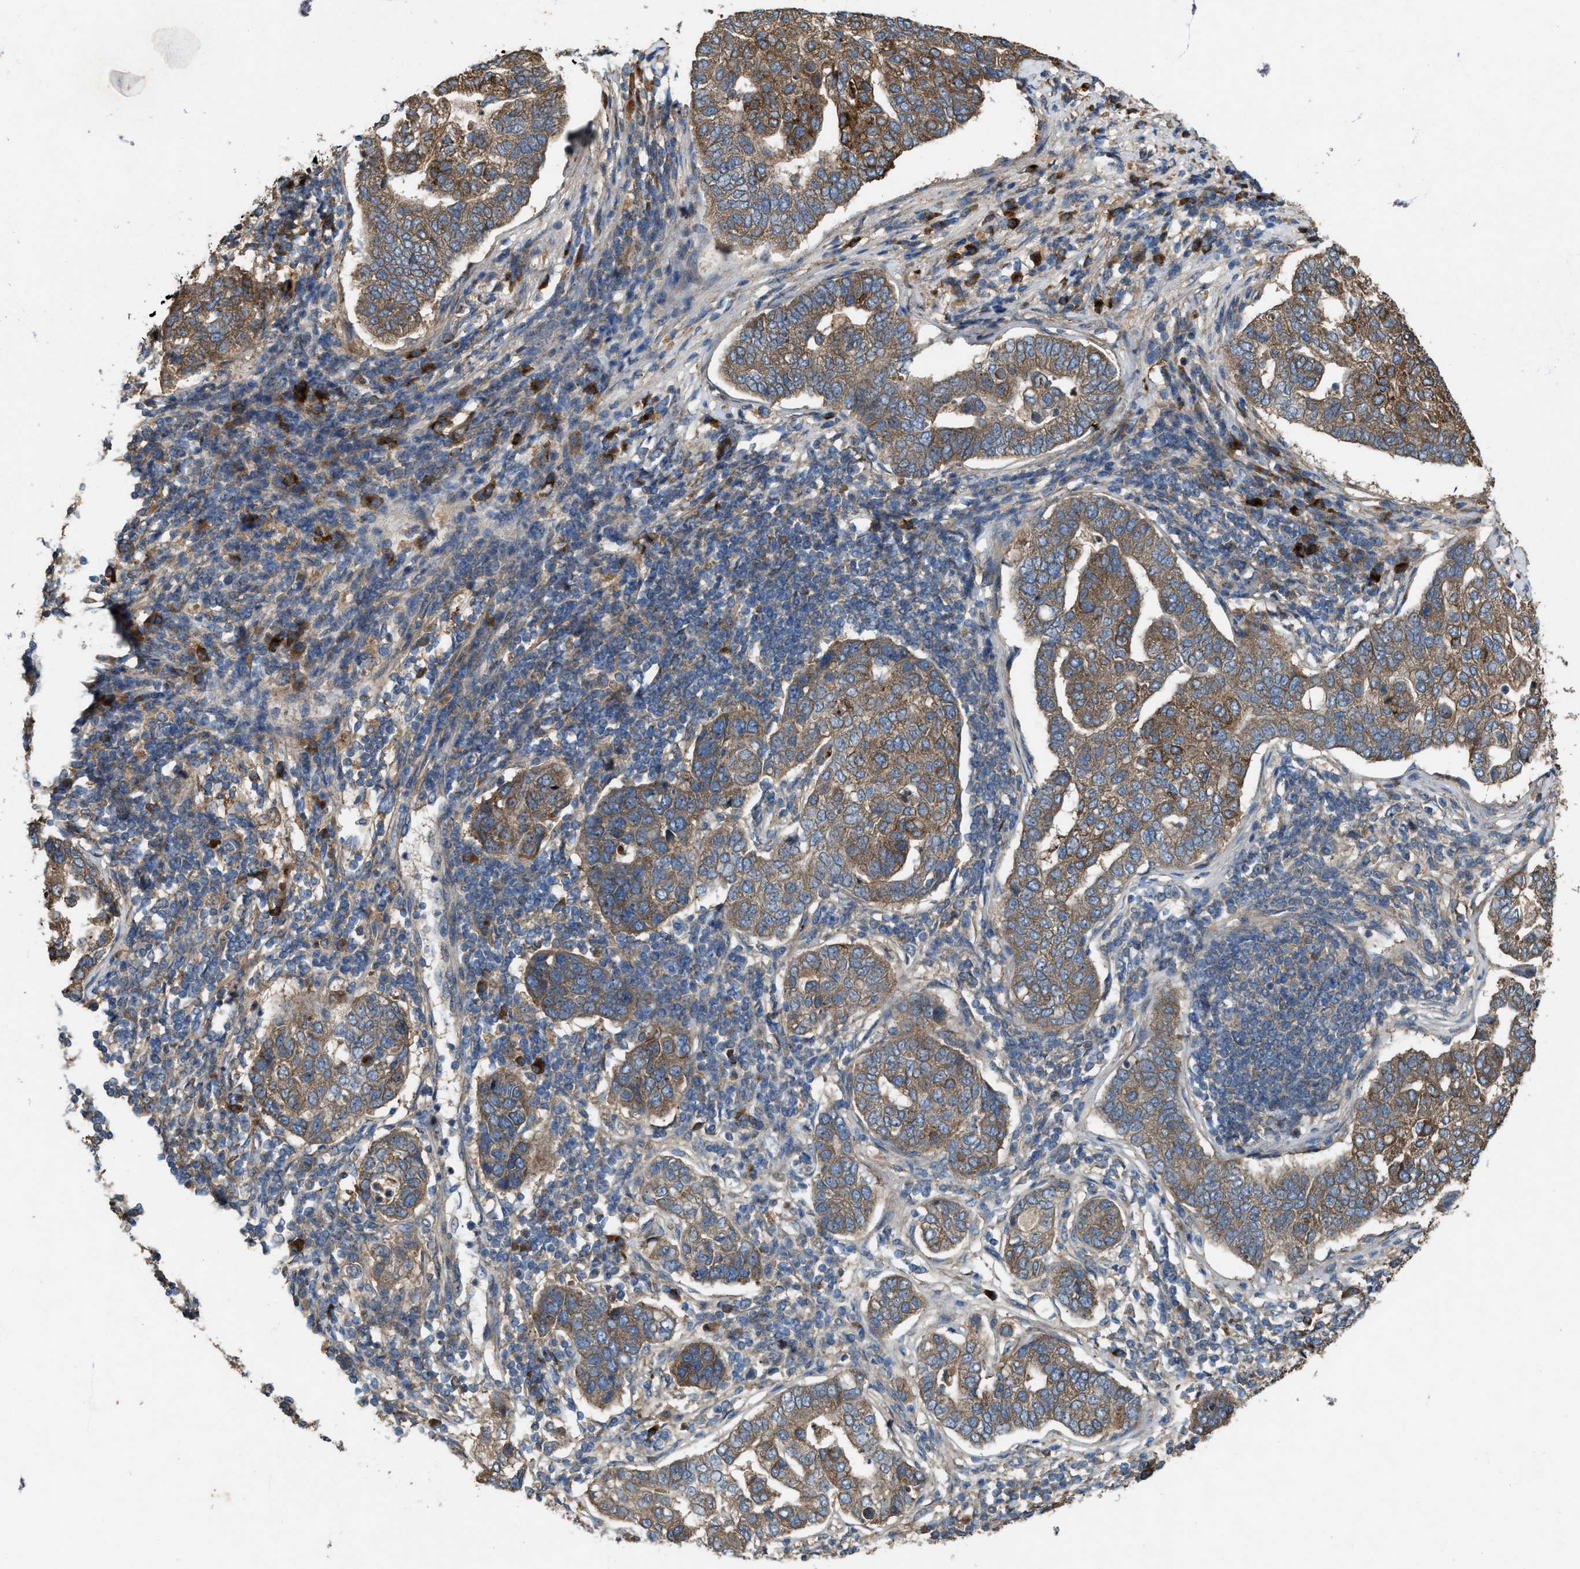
{"staining": {"intensity": "moderate", "quantity": ">75%", "location": "cytoplasmic/membranous"}, "tissue": "pancreatic cancer", "cell_type": "Tumor cells", "image_type": "cancer", "snomed": [{"axis": "morphology", "description": "Adenocarcinoma, NOS"}, {"axis": "topography", "description": "Pancreas"}], "caption": "The micrograph demonstrates immunohistochemical staining of pancreatic cancer. There is moderate cytoplasmic/membranous expression is appreciated in approximately >75% of tumor cells.", "gene": "PDP2", "patient": {"sex": "female", "age": 61}}